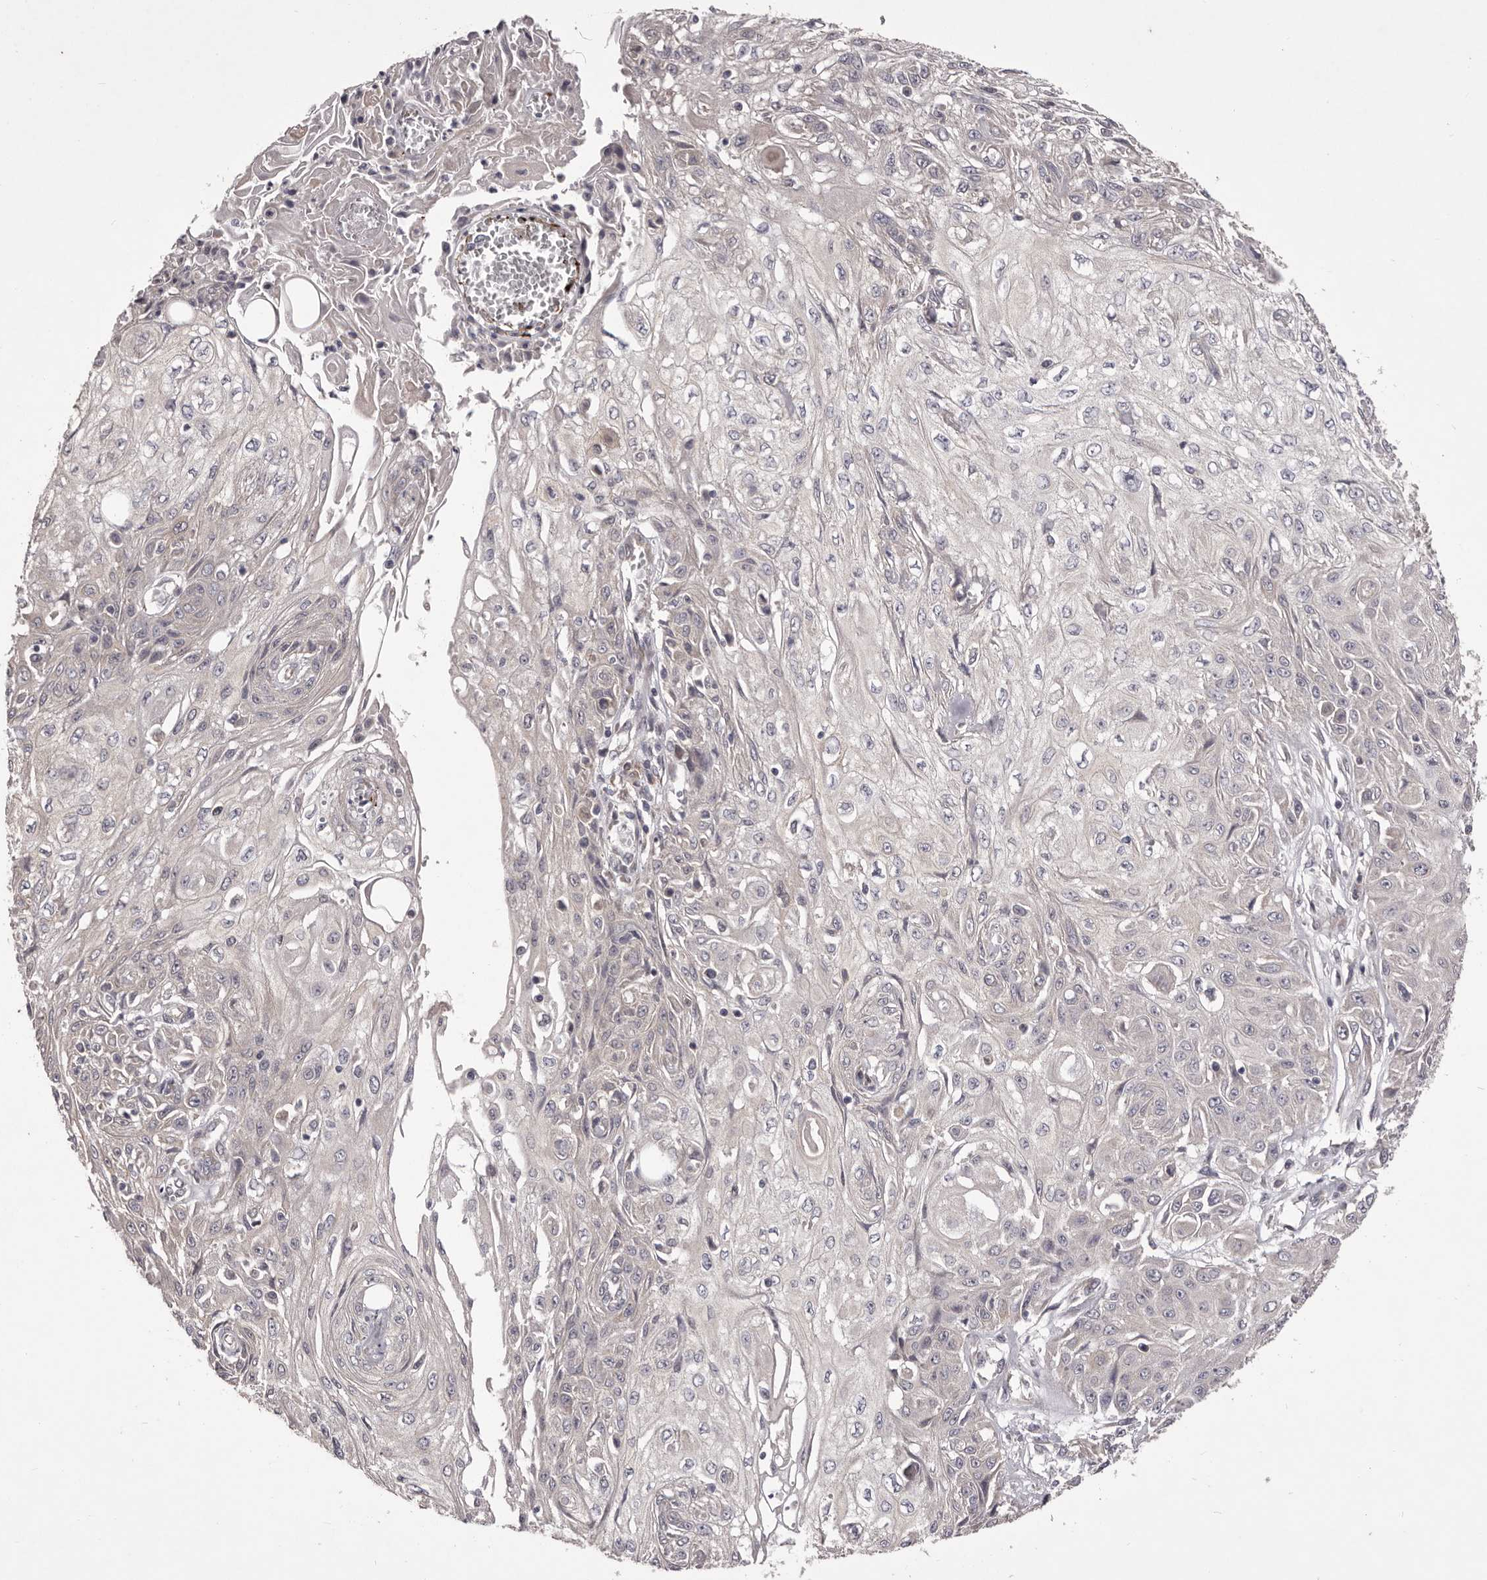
{"staining": {"intensity": "negative", "quantity": "none", "location": "none"}, "tissue": "skin cancer", "cell_type": "Tumor cells", "image_type": "cancer", "snomed": [{"axis": "morphology", "description": "Squamous cell carcinoma, NOS"}, {"axis": "morphology", "description": "Squamous cell carcinoma, metastatic, NOS"}, {"axis": "topography", "description": "Skin"}, {"axis": "topography", "description": "Lymph node"}], "caption": "DAB (3,3'-diaminobenzidine) immunohistochemical staining of human metastatic squamous cell carcinoma (skin) reveals no significant positivity in tumor cells.", "gene": "PNRC1", "patient": {"sex": "male", "age": 75}}